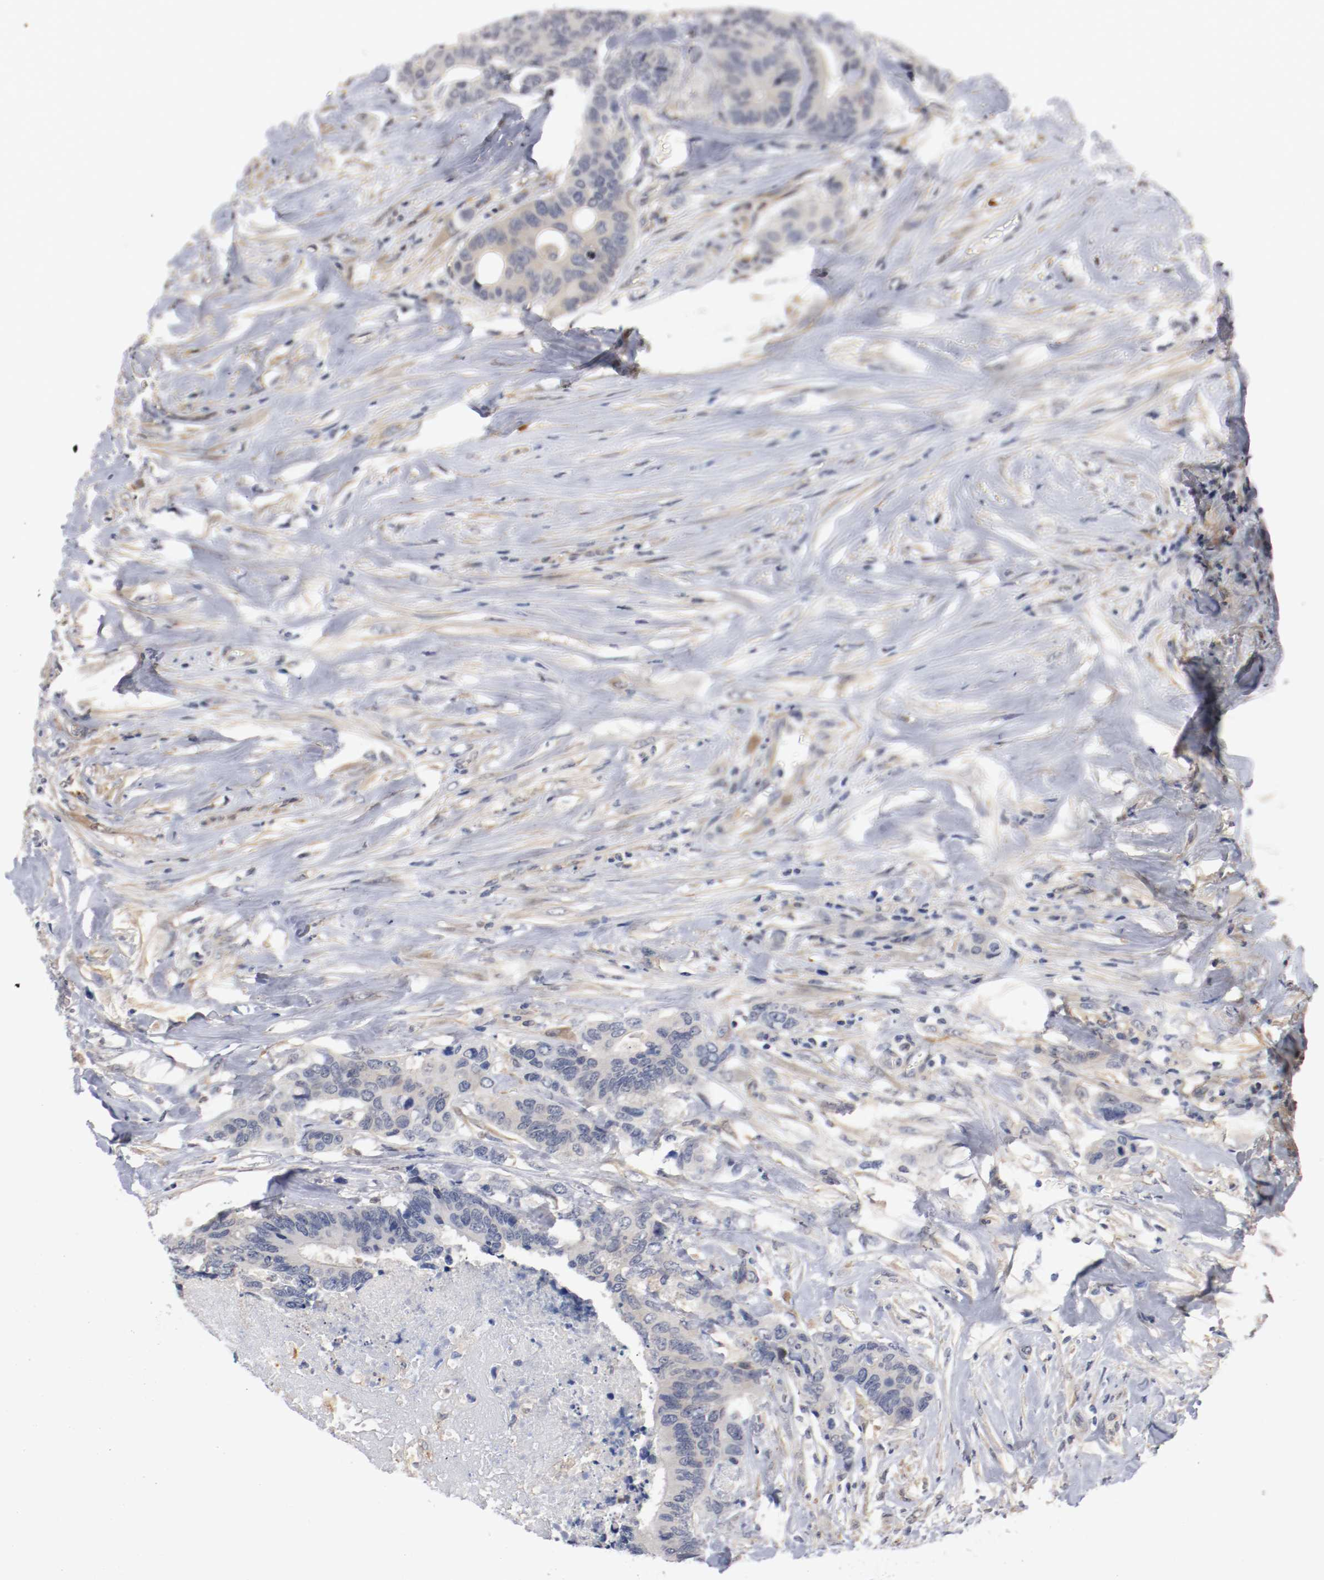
{"staining": {"intensity": "weak", "quantity": "<25%", "location": "cytoplasmic/membranous"}, "tissue": "colorectal cancer", "cell_type": "Tumor cells", "image_type": "cancer", "snomed": [{"axis": "morphology", "description": "Adenocarcinoma, NOS"}, {"axis": "topography", "description": "Rectum"}], "caption": "High power microscopy image of an immunohistochemistry (IHC) micrograph of colorectal cancer (adenocarcinoma), revealing no significant expression in tumor cells. (Stains: DAB IHC with hematoxylin counter stain, Microscopy: brightfield microscopy at high magnification).", "gene": "RBM23", "patient": {"sex": "male", "age": 55}}